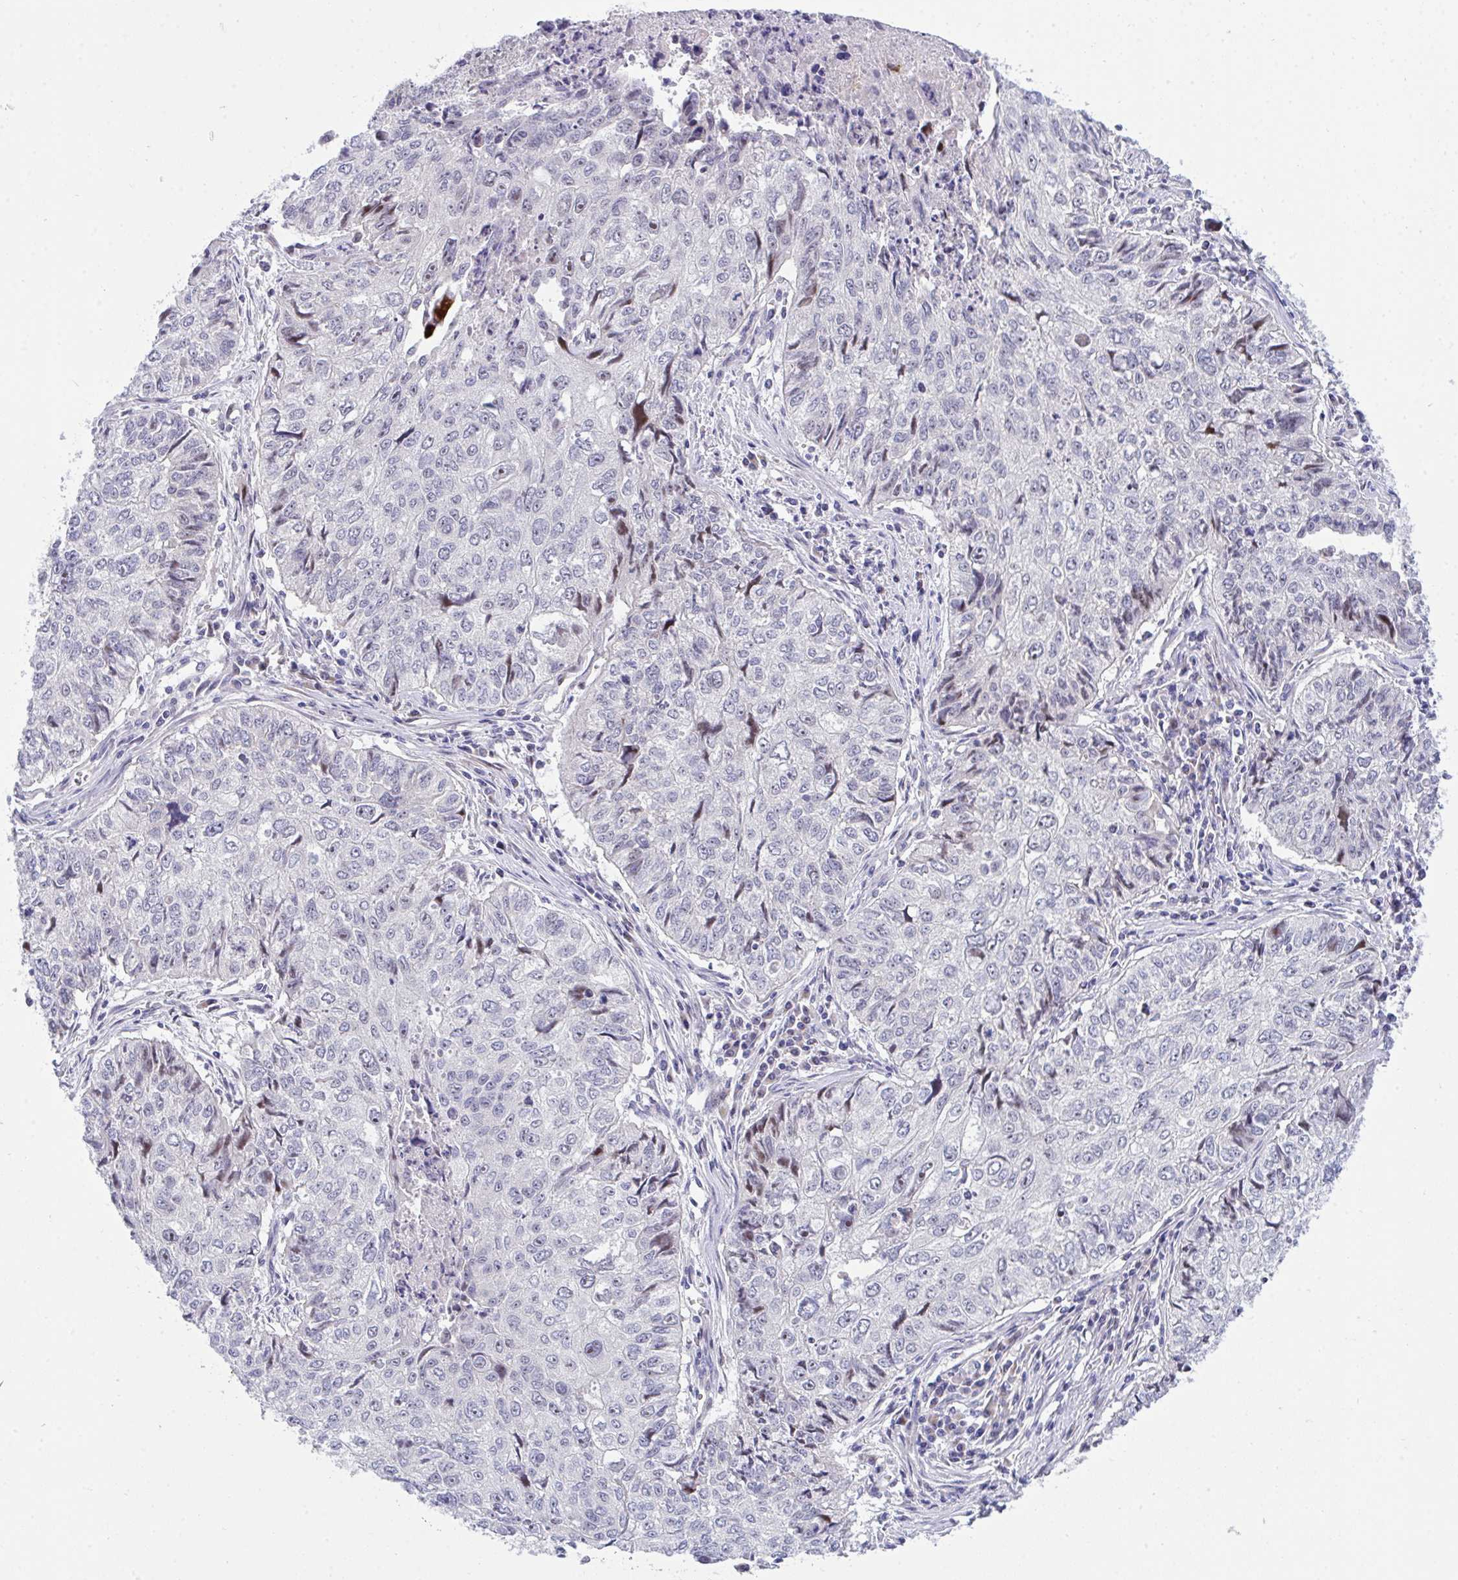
{"staining": {"intensity": "negative", "quantity": "none", "location": "none"}, "tissue": "lung cancer", "cell_type": "Tumor cells", "image_type": "cancer", "snomed": [{"axis": "morphology", "description": "Normal morphology"}, {"axis": "morphology", "description": "Aneuploidy"}, {"axis": "morphology", "description": "Squamous cell carcinoma, NOS"}, {"axis": "topography", "description": "Lymph node"}, {"axis": "topography", "description": "Lung"}], "caption": "This is a histopathology image of IHC staining of lung cancer, which shows no positivity in tumor cells. (Stains: DAB immunohistochemistry (IHC) with hematoxylin counter stain, Microscopy: brightfield microscopy at high magnification).", "gene": "ZNF554", "patient": {"sex": "female", "age": 76}}